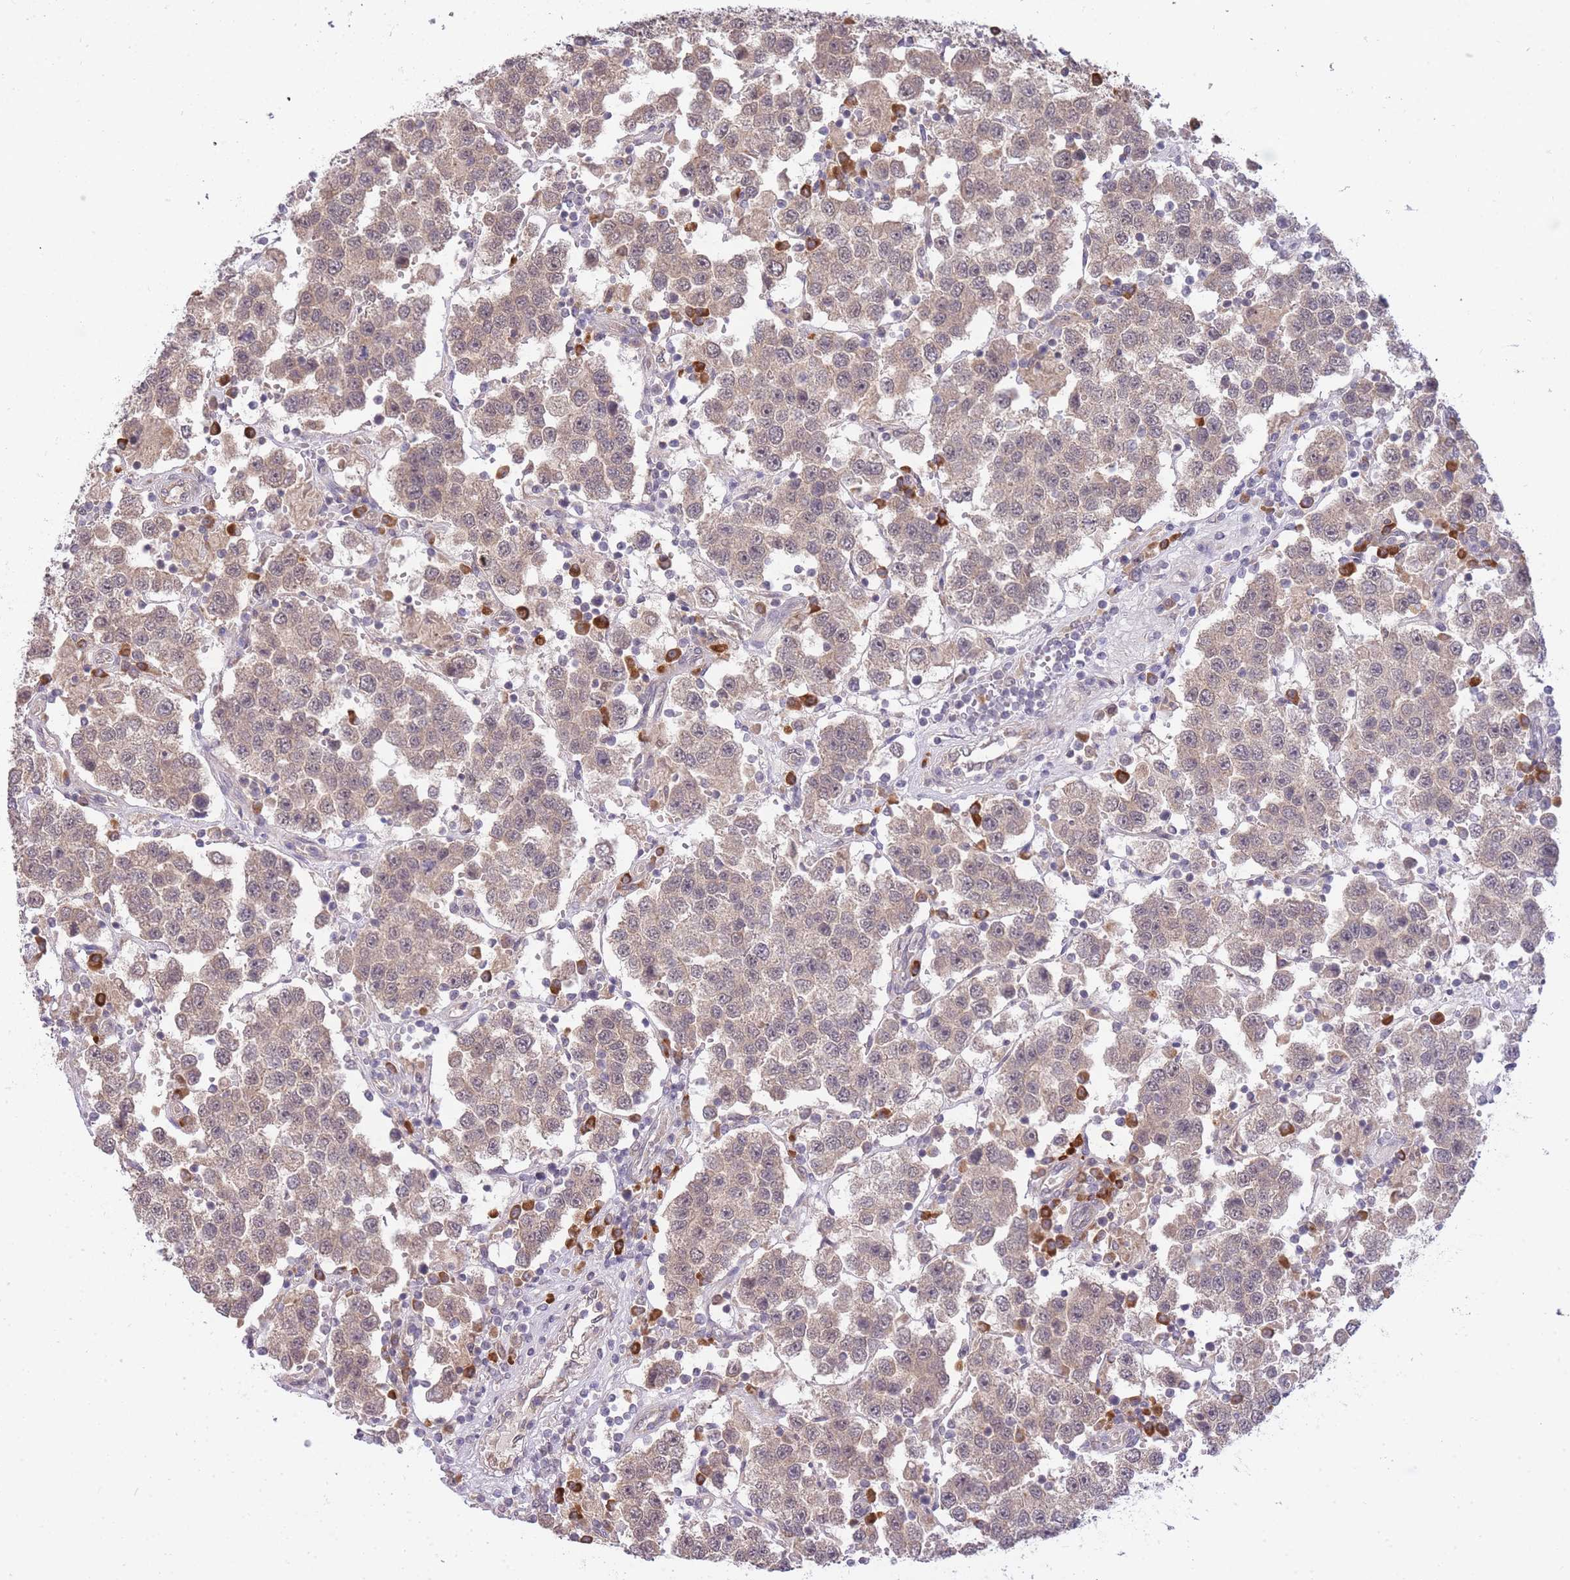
{"staining": {"intensity": "weak", "quantity": ">75%", "location": "cytoplasmic/membranous,nuclear"}, "tissue": "testis cancer", "cell_type": "Tumor cells", "image_type": "cancer", "snomed": [{"axis": "morphology", "description": "Seminoma, NOS"}, {"axis": "topography", "description": "Testis"}], "caption": "Testis seminoma was stained to show a protein in brown. There is low levels of weak cytoplasmic/membranous and nuclear positivity in about >75% of tumor cells.", "gene": "SMC6", "patient": {"sex": "male", "age": 37}}